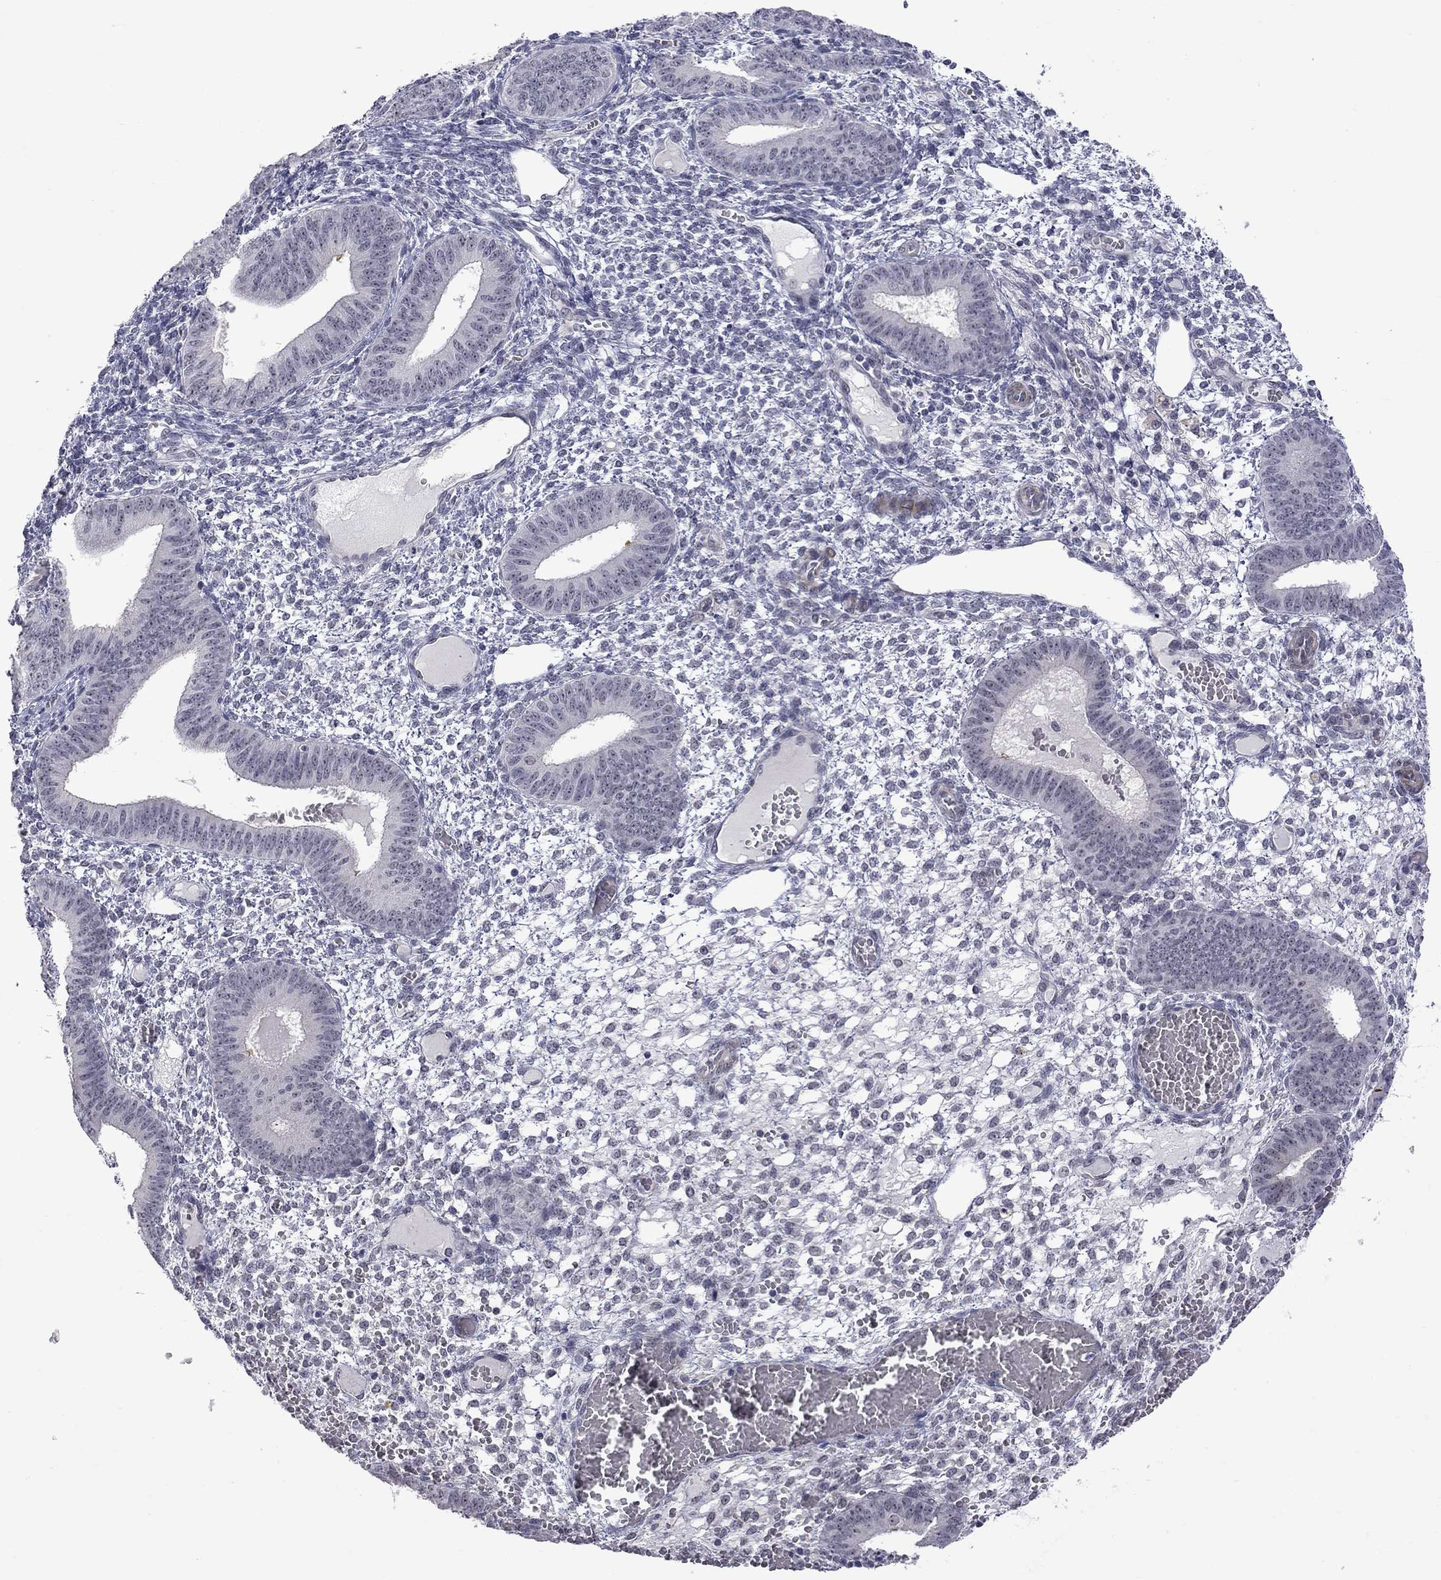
{"staining": {"intensity": "negative", "quantity": "none", "location": "none"}, "tissue": "endometrium", "cell_type": "Cells in endometrial stroma", "image_type": "normal", "snomed": [{"axis": "morphology", "description": "Normal tissue, NOS"}, {"axis": "topography", "description": "Endometrium"}], "caption": "Human endometrium stained for a protein using IHC shows no expression in cells in endometrial stroma.", "gene": "GSG1L", "patient": {"sex": "female", "age": 42}}